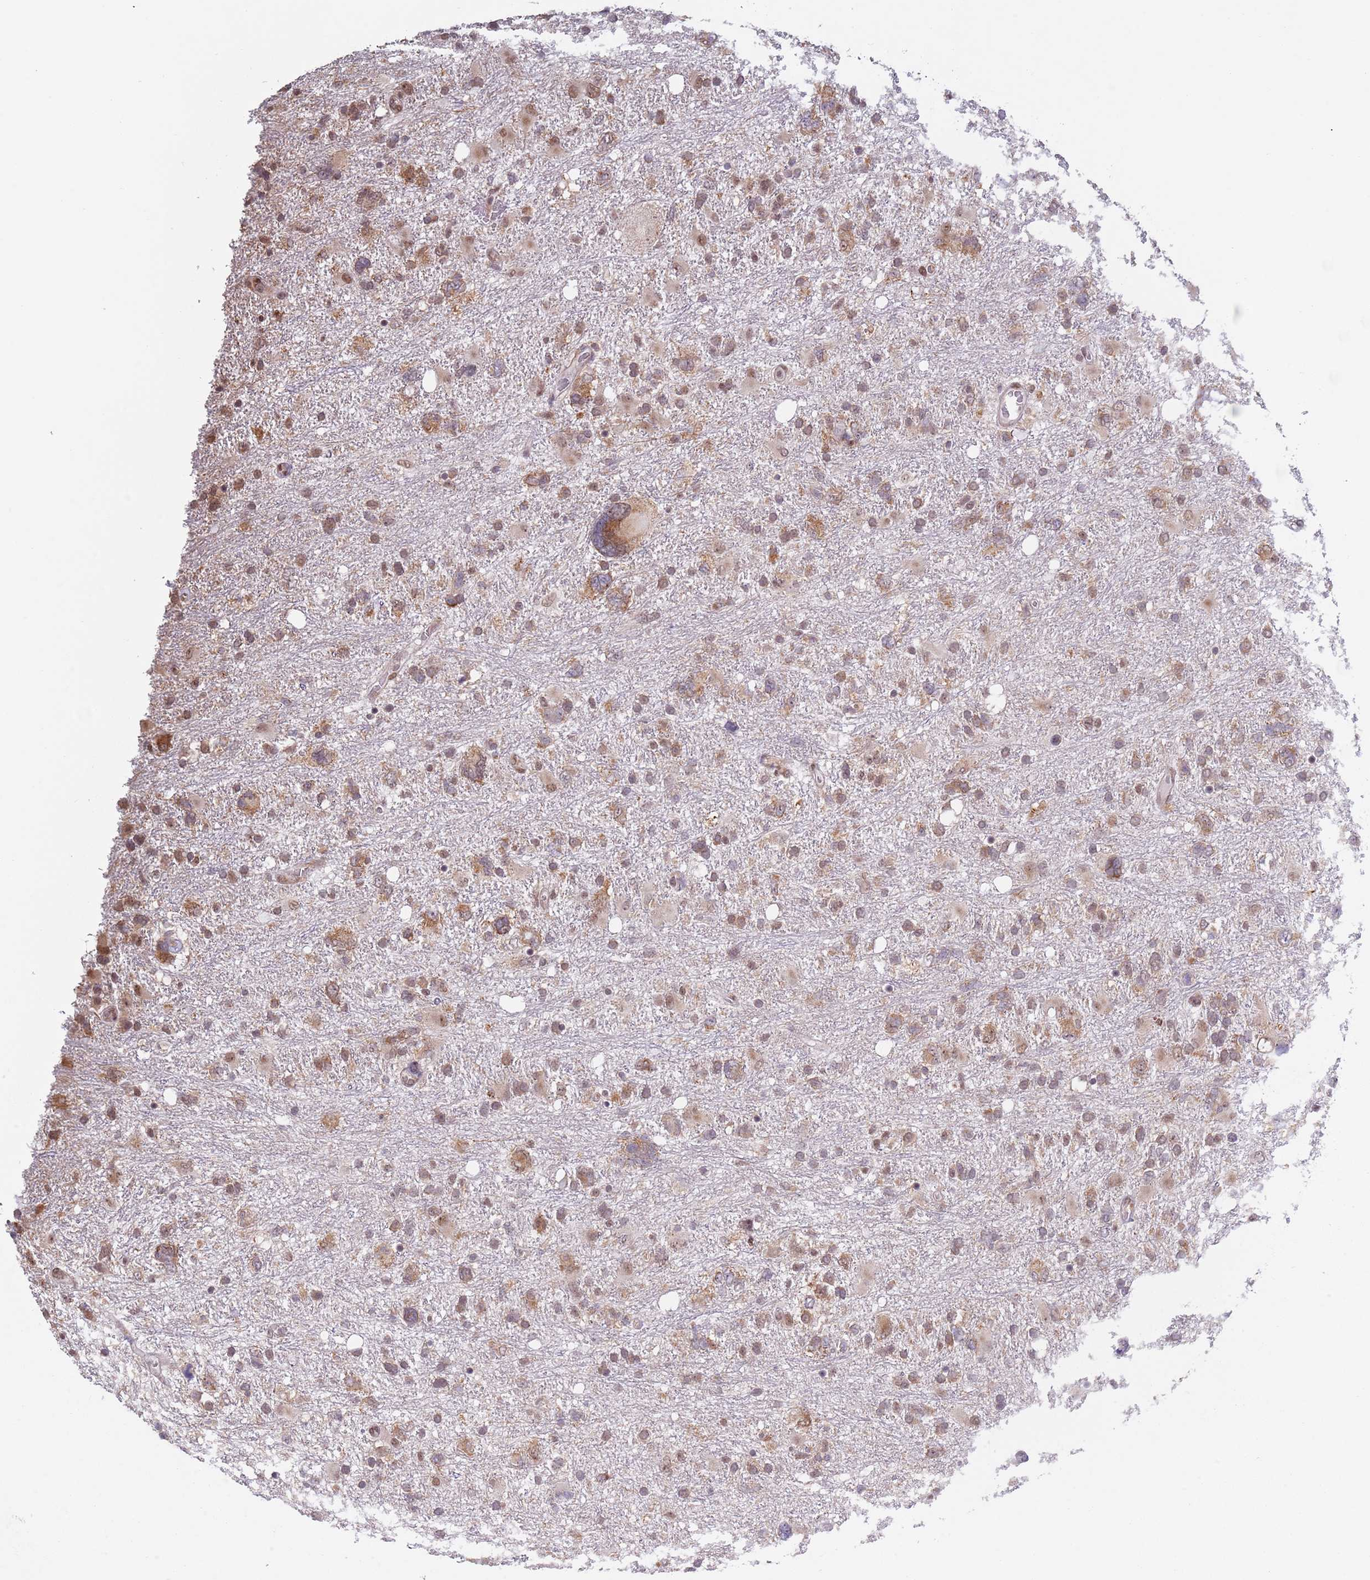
{"staining": {"intensity": "moderate", "quantity": ">75%", "location": "cytoplasmic/membranous,nuclear"}, "tissue": "glioma", "cell_type": "Tumor cells", "image_type": "cancer", "snomed": [{"axis": "morphology", "description": "Glioma, malignant, High grade"}, {"axis": "topography", "description": "Brain"}], "caption": "A brown stain shows moderate cytoplasmic/membranous and nuclear expression of a protein in human glioma tumor cells. The protein of interest is shown in brown color, while the nuclei are stained blue.", "gene": "SLC25A32", "patient": {"sex": "male", "age": 61}}